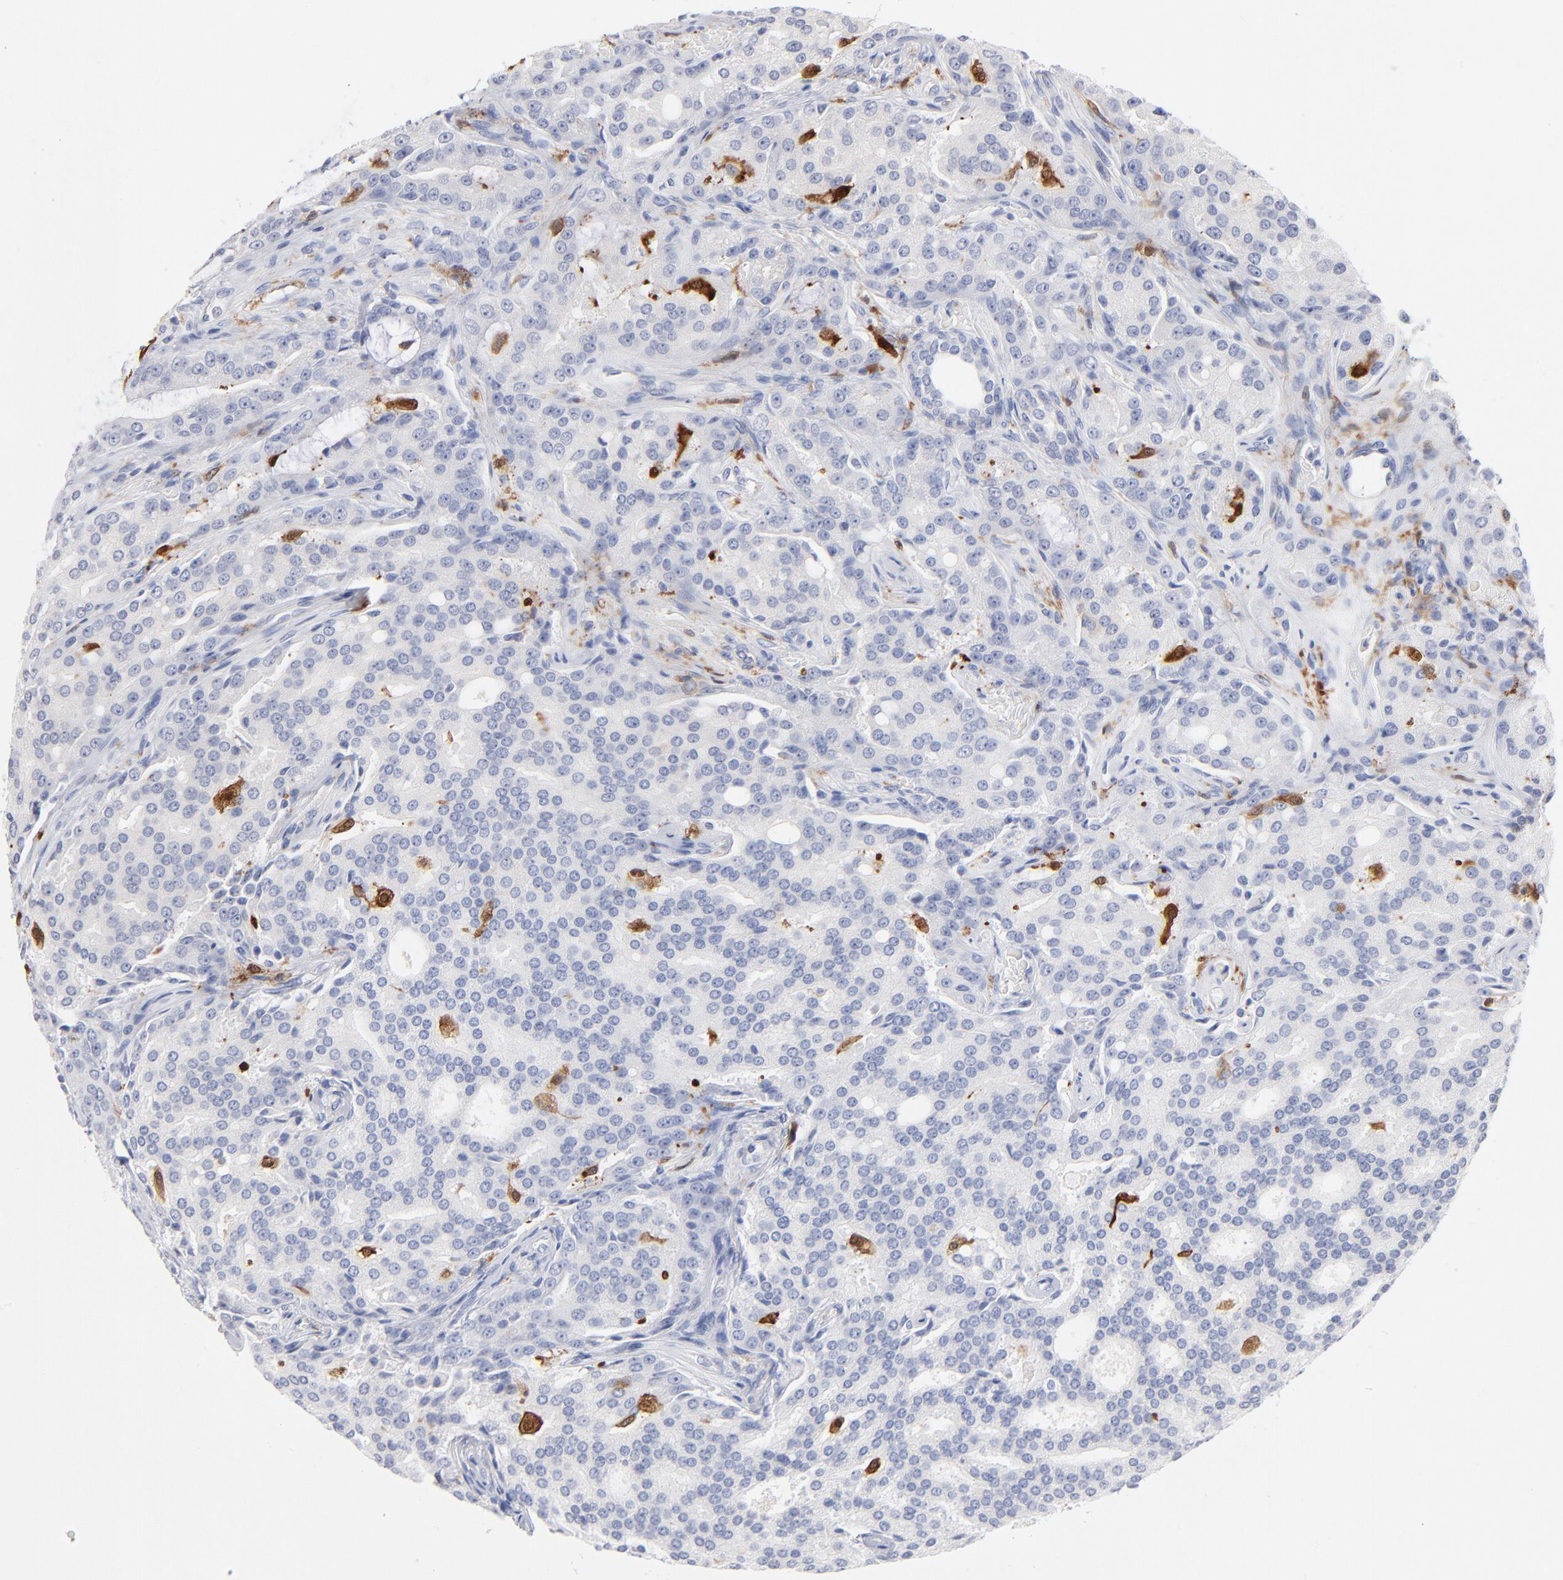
{"staining": {"intensity": "negative", "quantity": "none", "location": "none"}, "tissue": "prostate cancer", "cell_type": "Tumor cells", "image_type": "cancer", "snomed": [{"axis": "morphology", "description": "Adenocarcinoma, High grade"}, {"axis": "topography", "description": "Prostate"}], "caption": "Prostate cancer (adenocarcinoma (high-grade)) was stained to show a protein in brown. There is no significant positivity in tumor cells.", "gene": "IFIT2", "patient": {"sex": "male", "age": 72}}